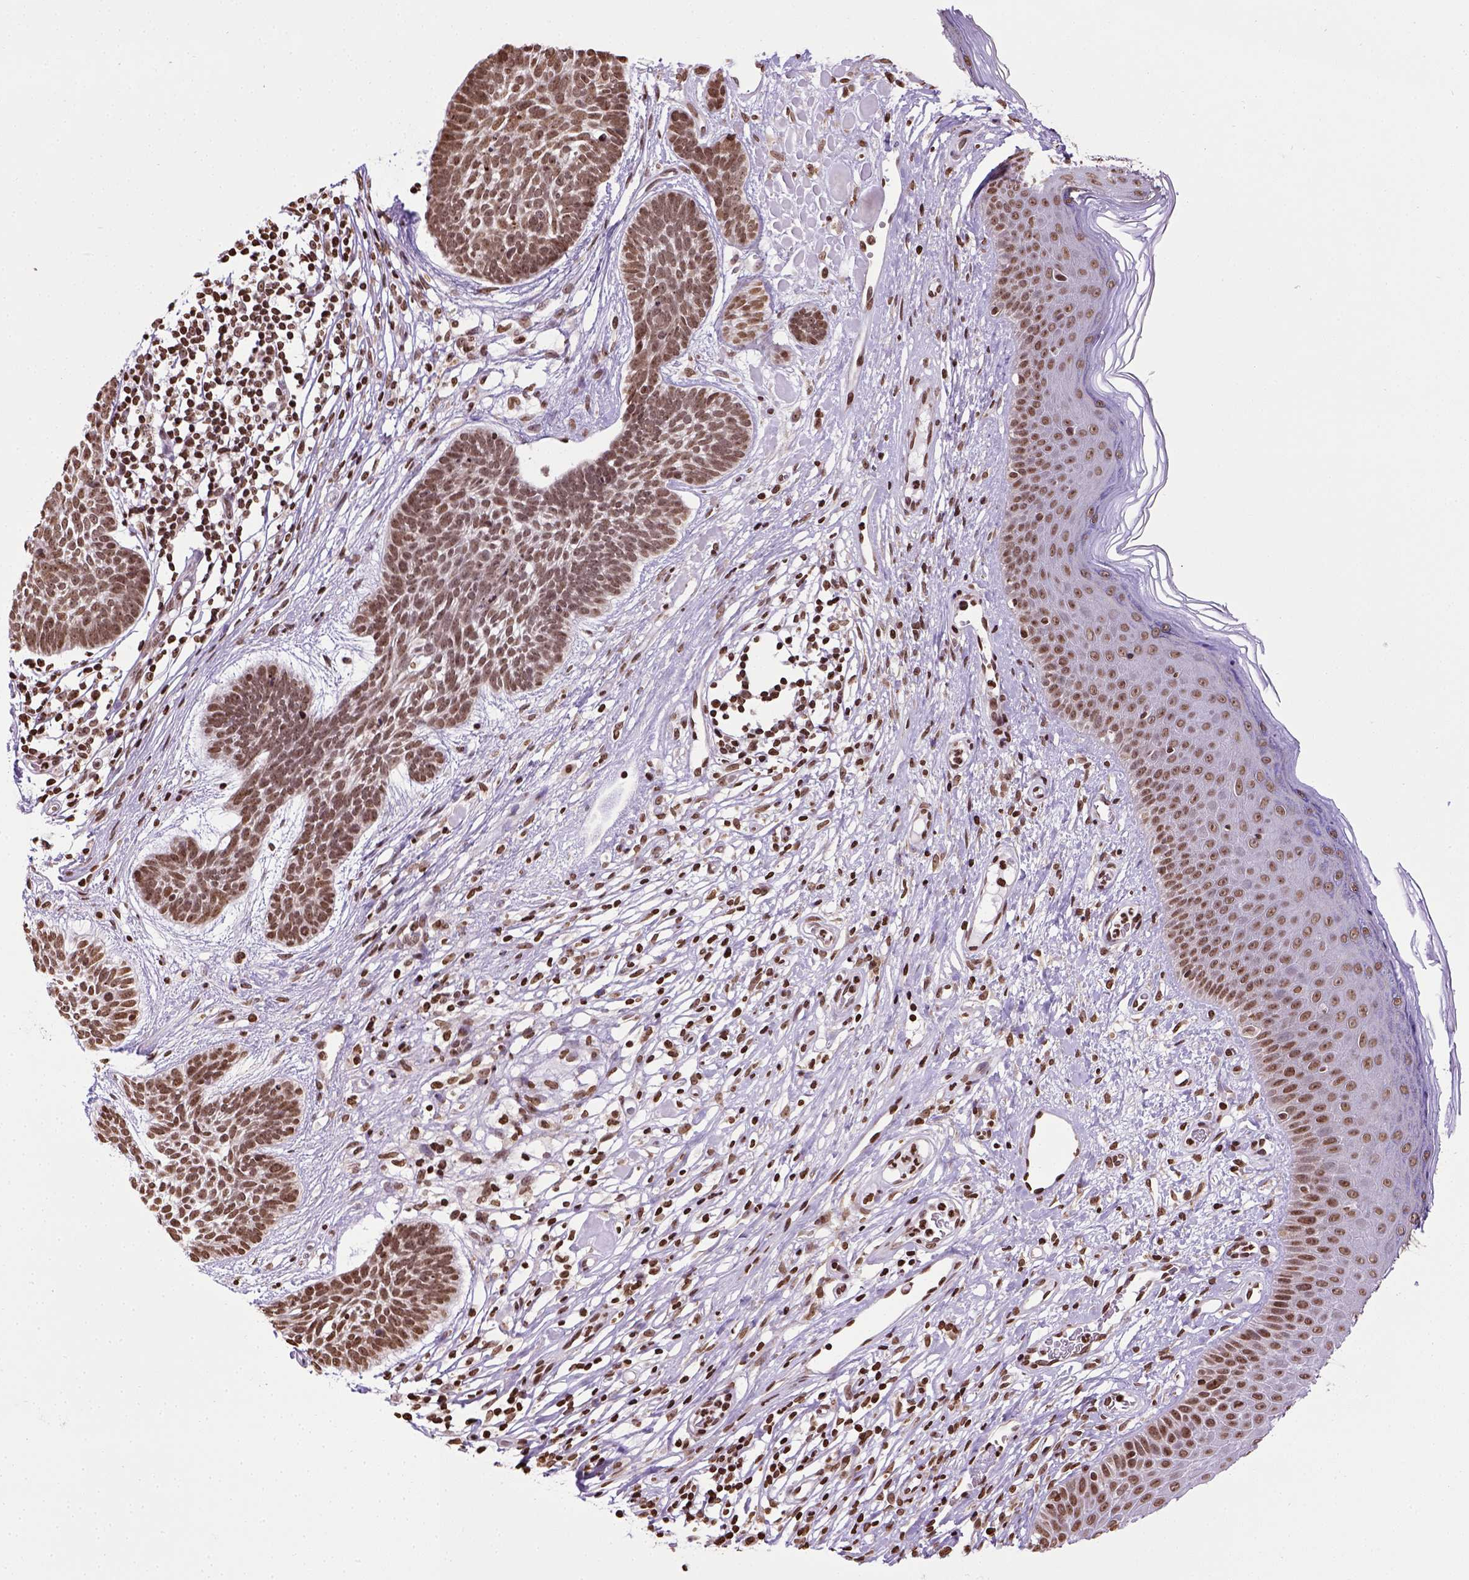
{"staining": {"intensity": "moderate", "quantity": ">75%", "location": "nuclear"}, "tissue": "skin cancer", "cell_type": "Tumor cells", "image_type": "cancer", "snomed": [{"axis": "morphology", "description": "Basal cell carcinoma"}, {"axis": "topography", "description": "Skin"}], "caption": "Protein staining by IHC displays moderate nuclear expression in approximately >75% of tumor cells in basal cell carcinoma (skin).", "gene": "ZNF75D", "patient": {"sex": "male", "age": 85}}